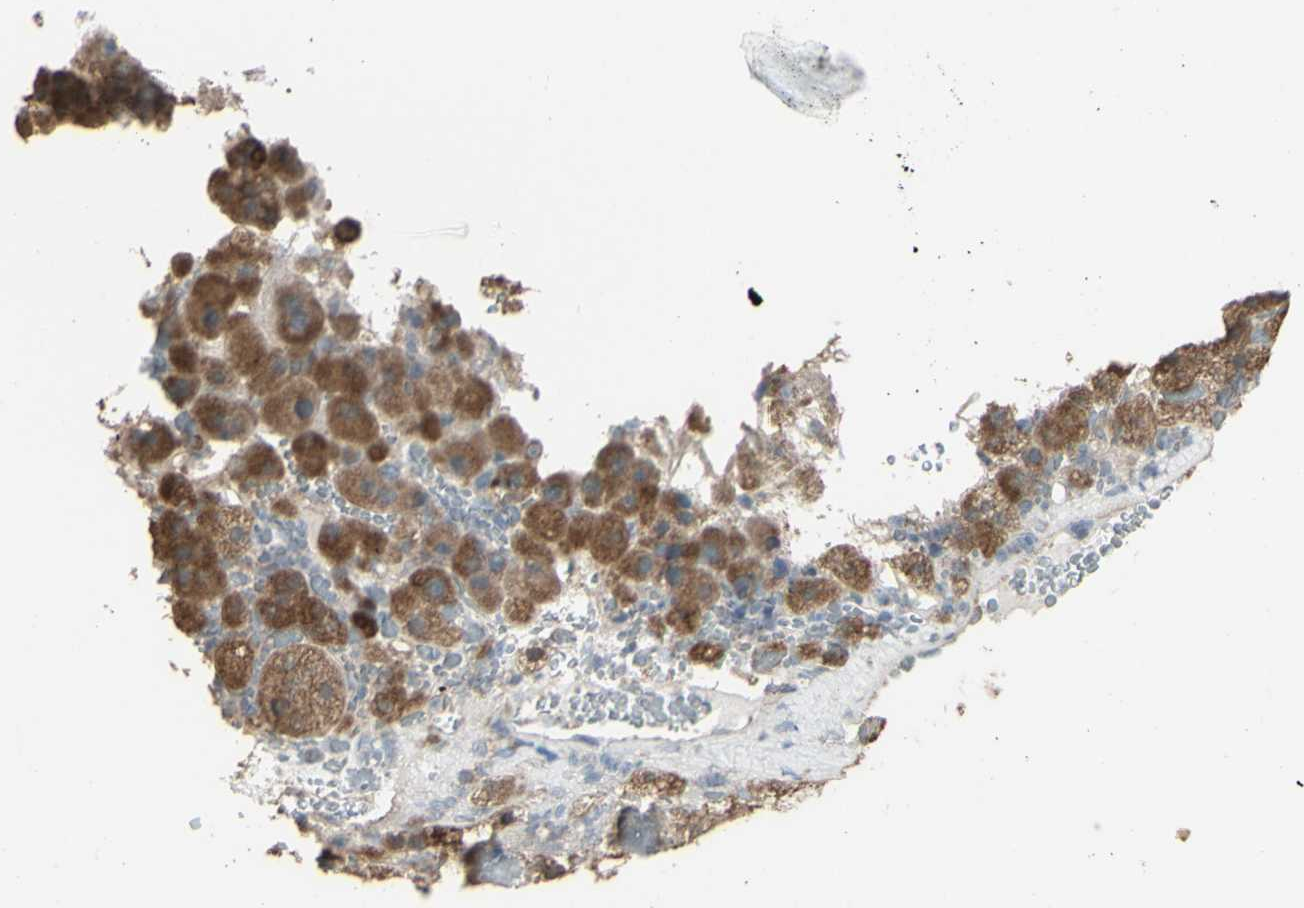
{"staining": {"intensity": "moderate", "quantity": ">75%", "location": "cytoplasmic/membranous"}, "tissue": "adrenal gland", "cell_type": "Glandular cells", "image_type": "normal", "snomed": [{"axis": "morphology", "description": "Normal tissue, NOS"}, {"axis": "topography", "description": "Adrenal gland"}], "caption": "IHC (DAB (3,3'-diaminobenzidine)) staining of benign adrenal gland reveals moderate cytoplasmic/membranous protein staining in about >75% of glandular cells. (DAB IHC, brown staining for protein, blue staining for nuclei).", "gene": "ENSG00000285526", "patient": {"sex": "female", "age": 59}}